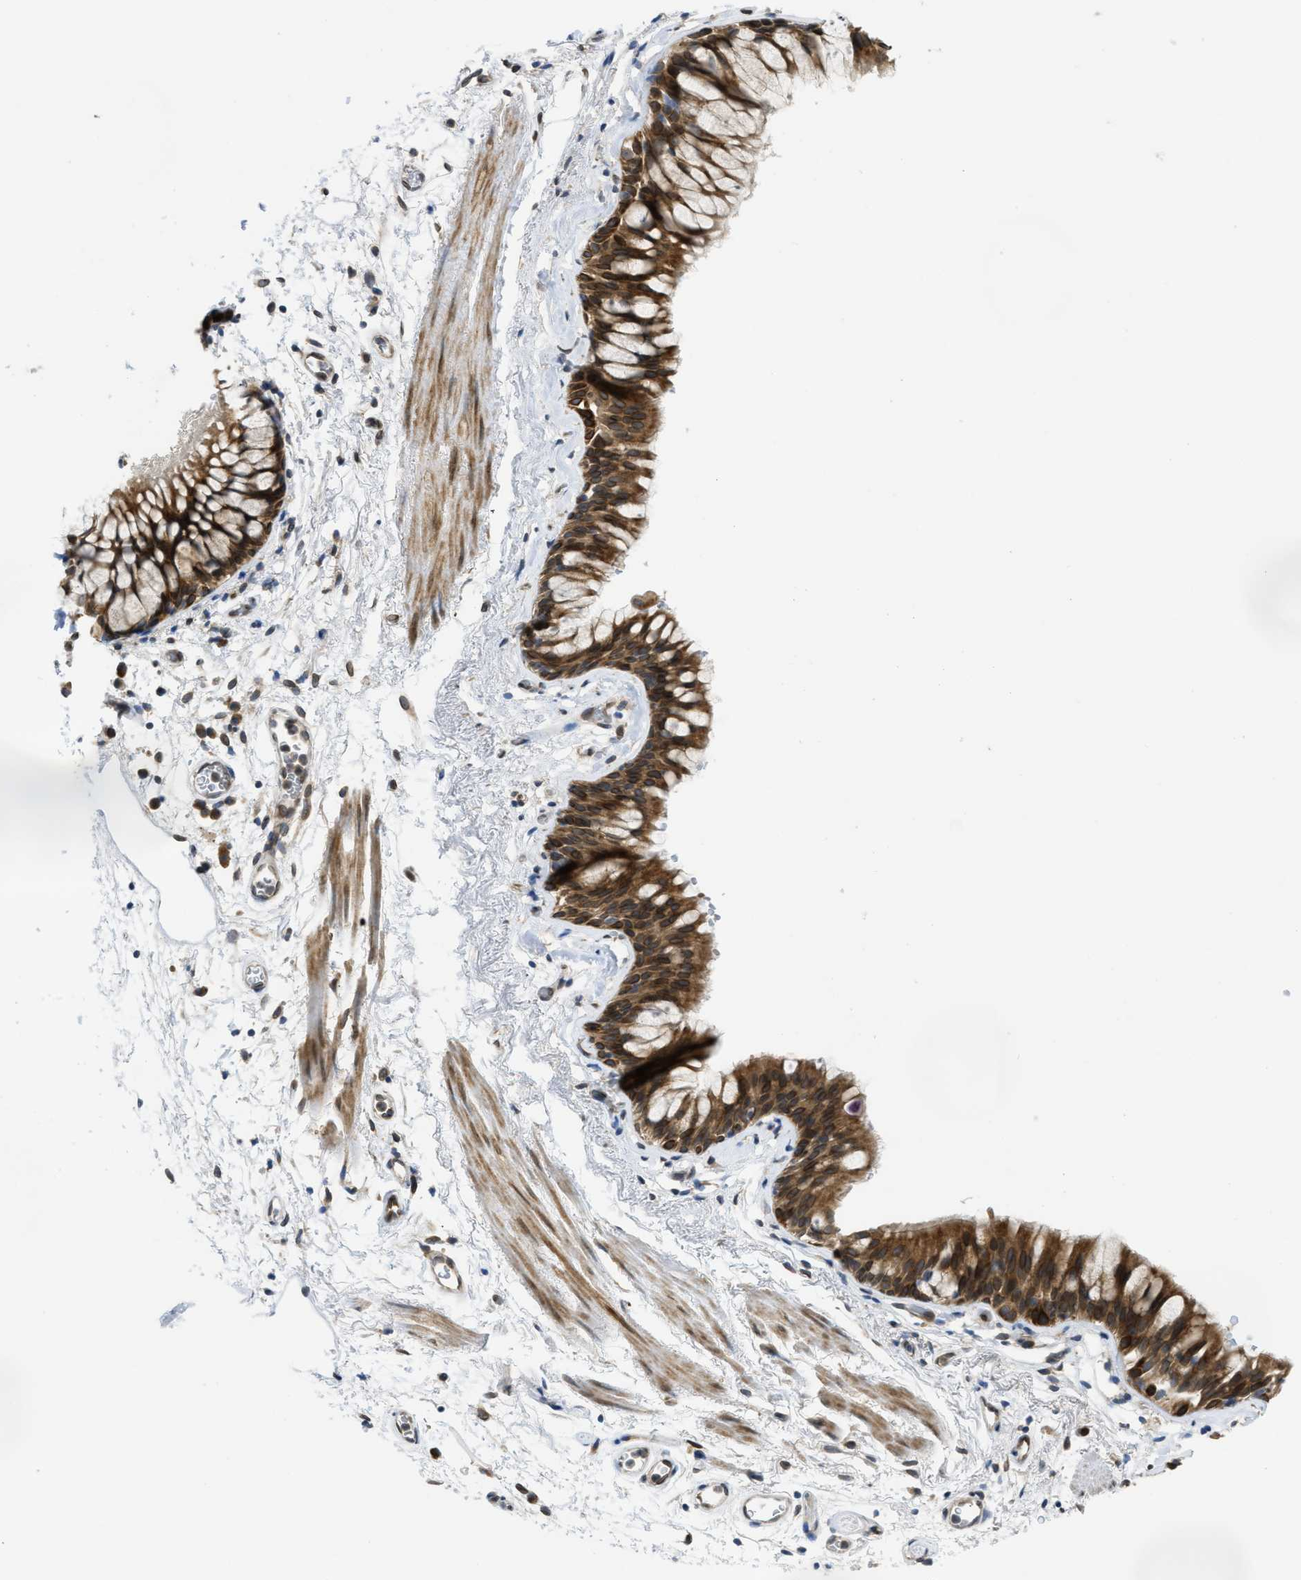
{"staining": {"intensity": "strong", "quantity": ">75%", "location": "cytoplasmic/membranous"}, "tissue": "bronchus", "cell_type": "Respiratory epithelial cells", "image_type": "normal", "snomed": [{"axis": "morphology", "description": "Normal tissue, NOS"}, {"axis": "morphology", "description": "Inflammation, NOS"}, {"axis": "topography", "description": "Cartilage tissue"}, {"axis": "topography", "description": "Bronchus"}], "caption": "Unremarkable bronchus was stained to show a protein in brown. There is high levels of strong cytoplasmic/membranous staining in approximately >75% of respiratory epithelial cells. The staining was performed using DAB, with brown indicating positive protein expression. Nuclei are stained blue with hematoxylin.", "gene": "EIF2AK3", "patient": {"sex": "male", "age": 77}}